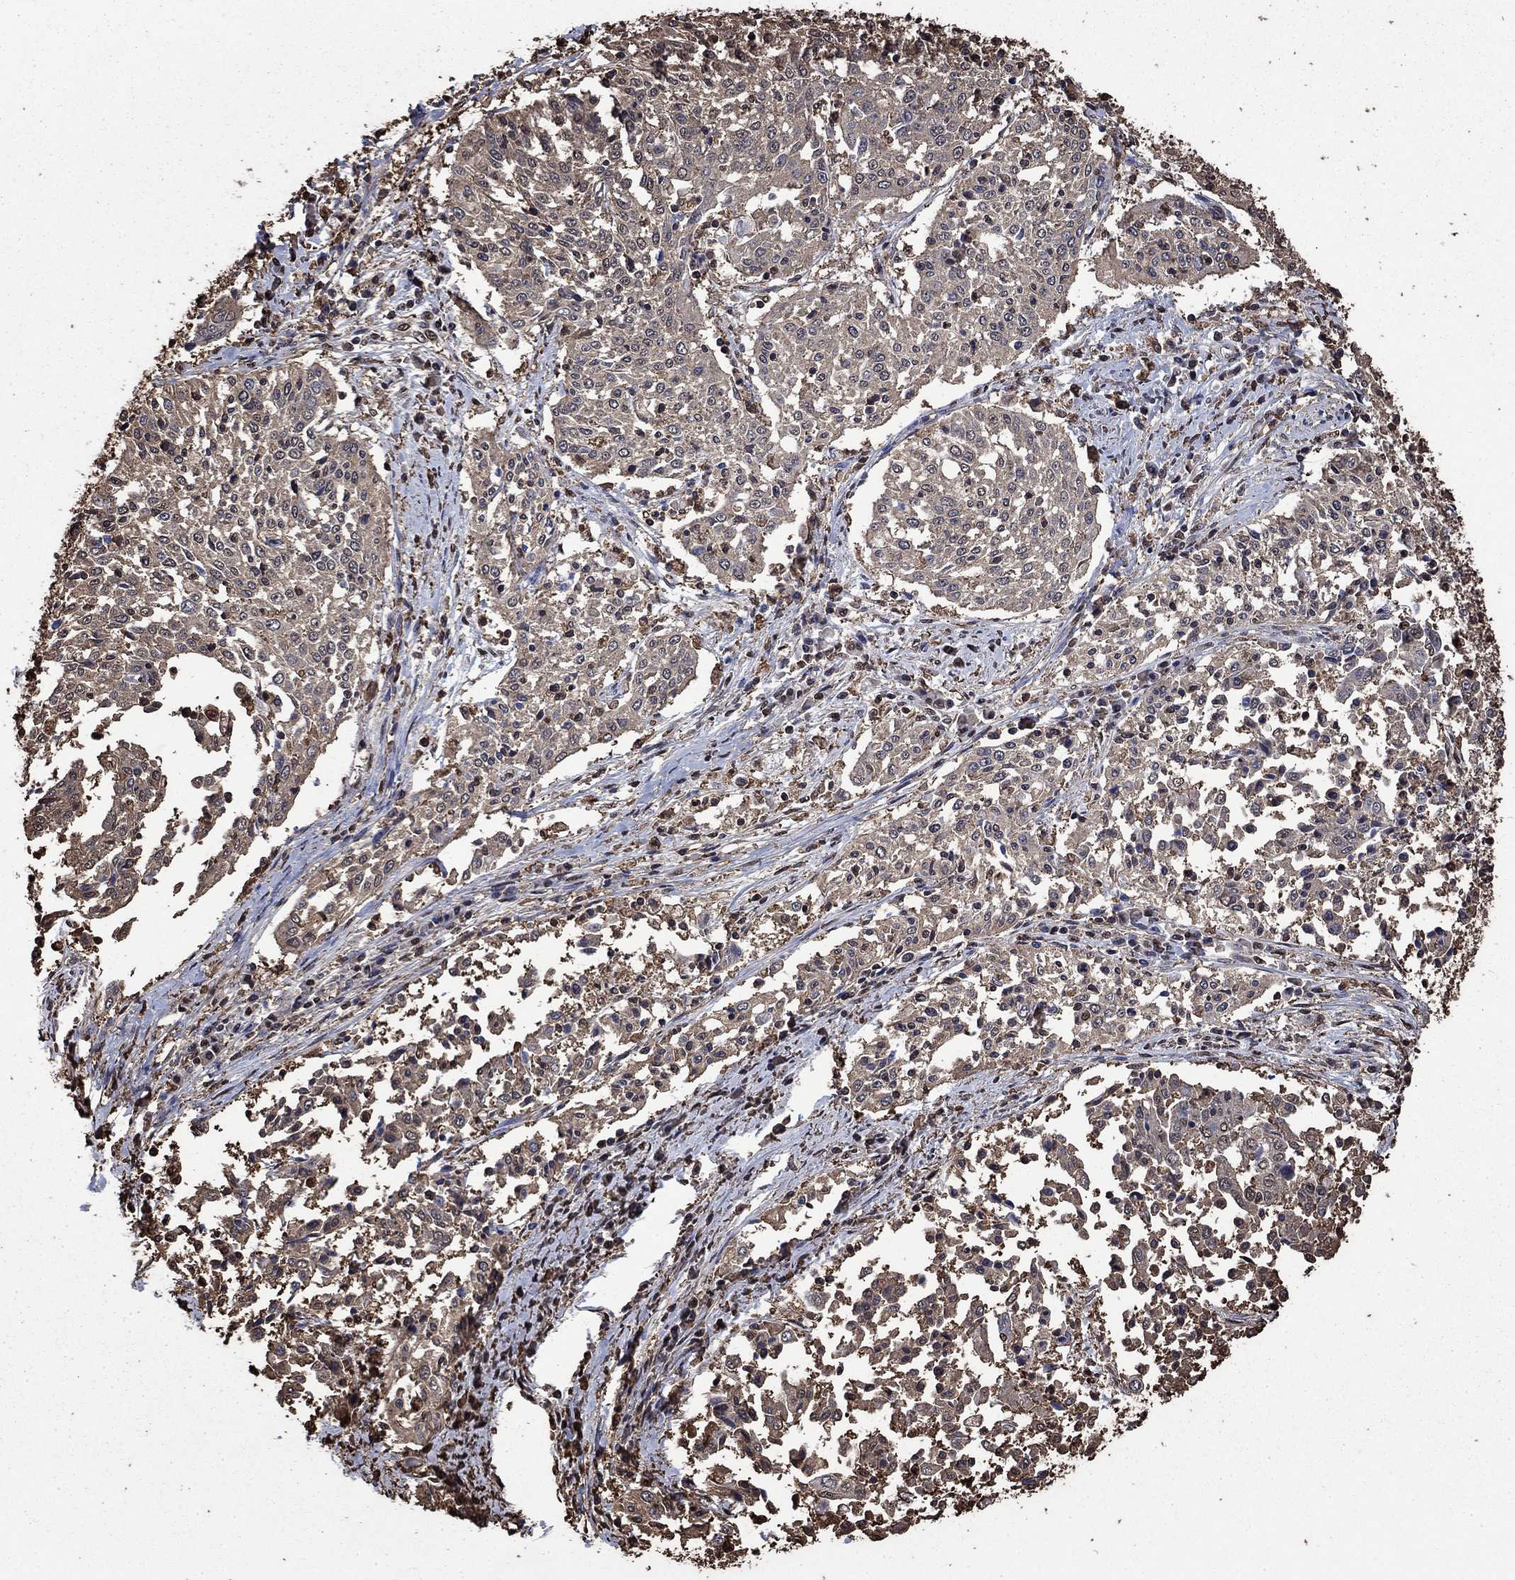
{"staining": {"intensity": "negative", "quantity": "none", "location": "none"}, "tissue": "cervical cancer", "cell_type": "Tumor cells", "image_type": "cancer", "snomed": [{"axis": "morphology", "description": "Squamous cell carcinoma, NOS"}, {"axis": "topography", "description": "Cervix"}], "caption": "Human cervical cancer stained for a protein using IHC demonstrates no staining in tumor cells.", "gene": "GAPDH", "patient": {"sex": "female", "age": 41}}